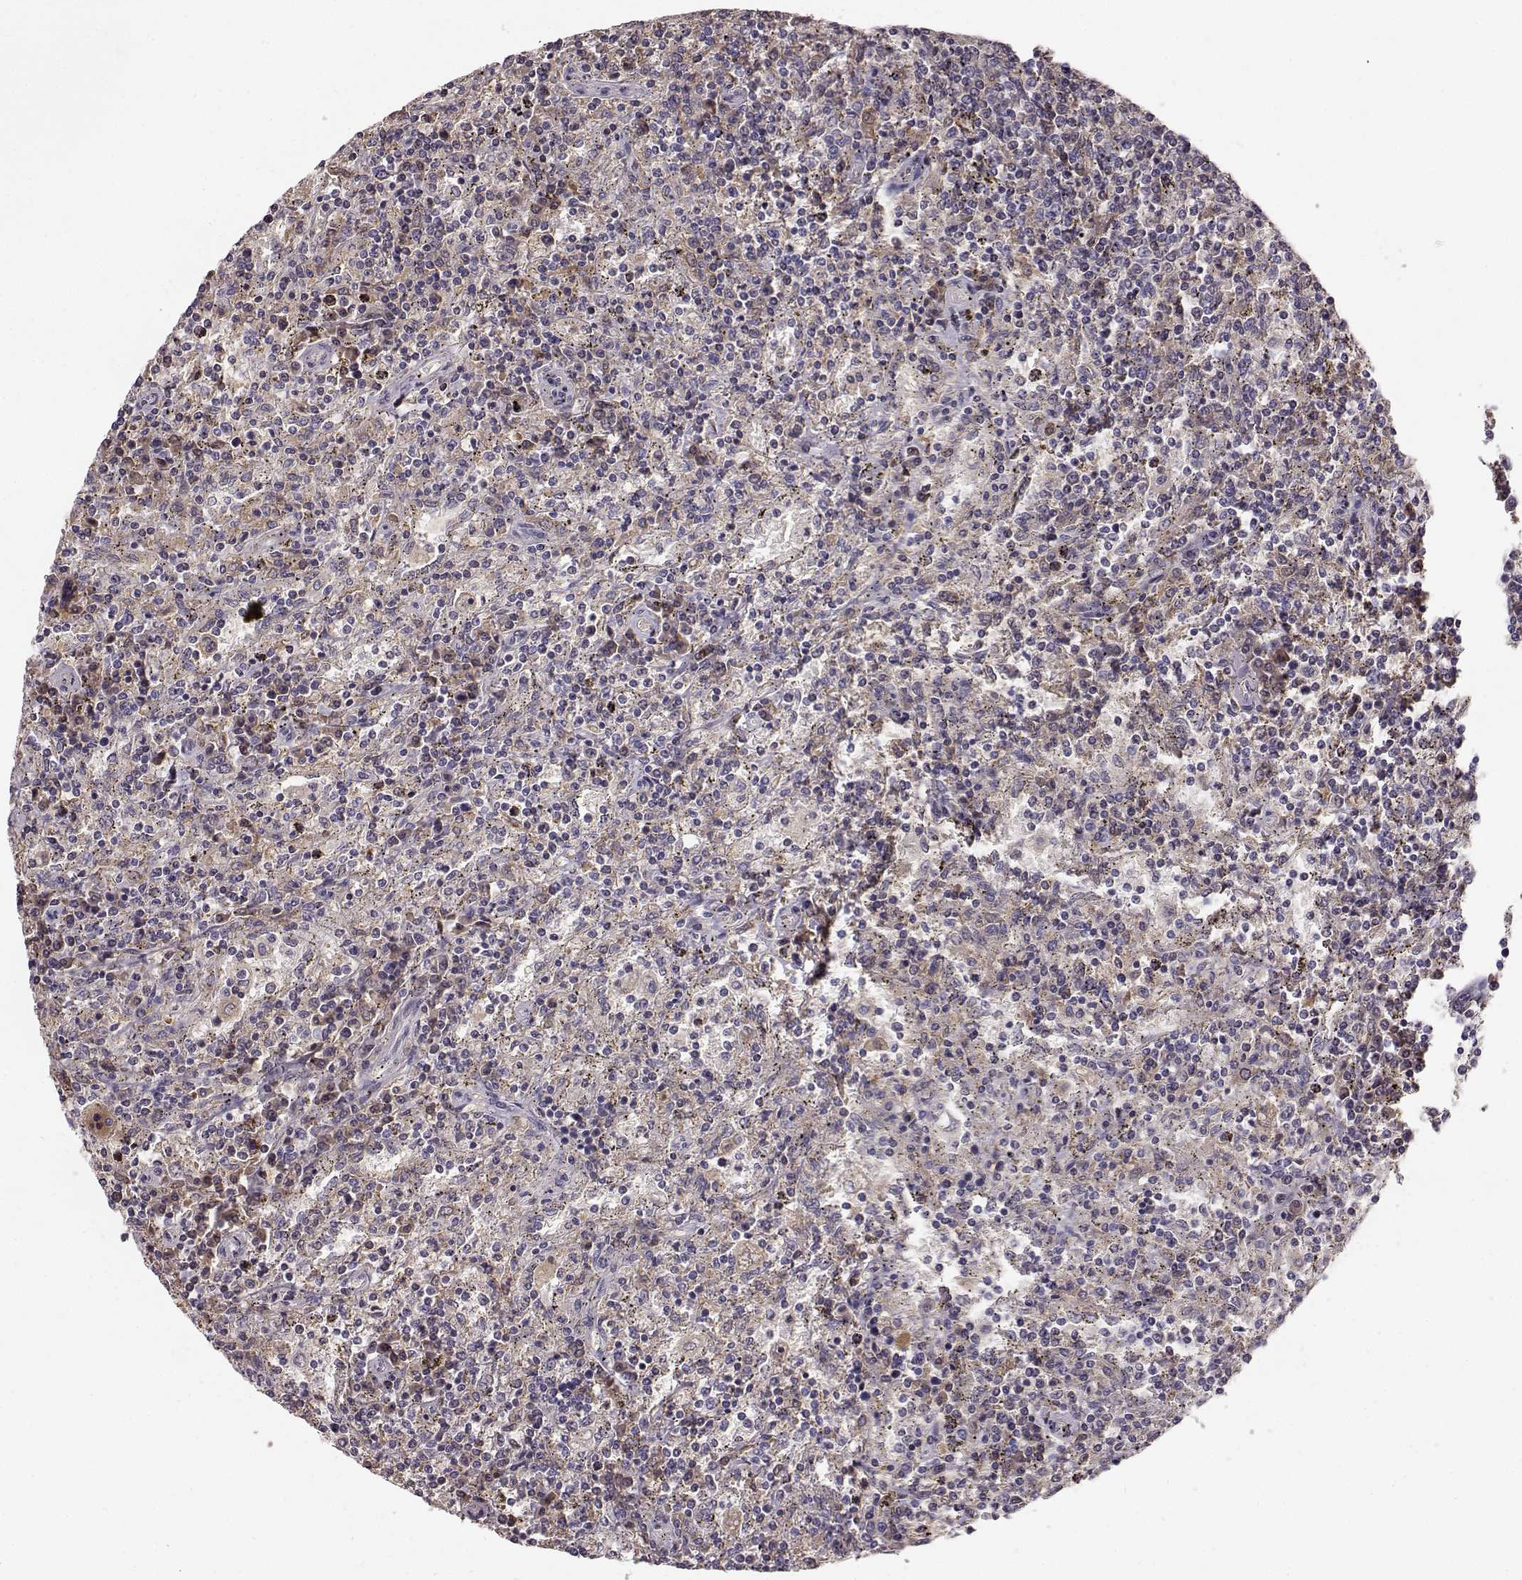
{"staining": {"intensity": "weak", "quantity": "25%-75%", "location": "cytoplasmic/membranous"}, "tissue": "lymphoma", "cell_type": "Tumor cells", "image_type": "cancer", "snomed": [{"axis": "morphology", "description": "Malignant lymphoma, non-Hodgkin's type, Low grade"}, {"axis": "topography", "description": "Spleen"}], "caption": "An IHC photomicrograph of neoplastic tissue is shown. Protein staining in brown labels weak cytoplasmic/membranous positivity in low-grade malignant lymphoma, non-Hodgkin's type within tumor cells. (Brightfield microscopy of DAB IHC at high magnification).", "gene": "YJEFN3", "patient": {"sex": "male", "age": 62}}